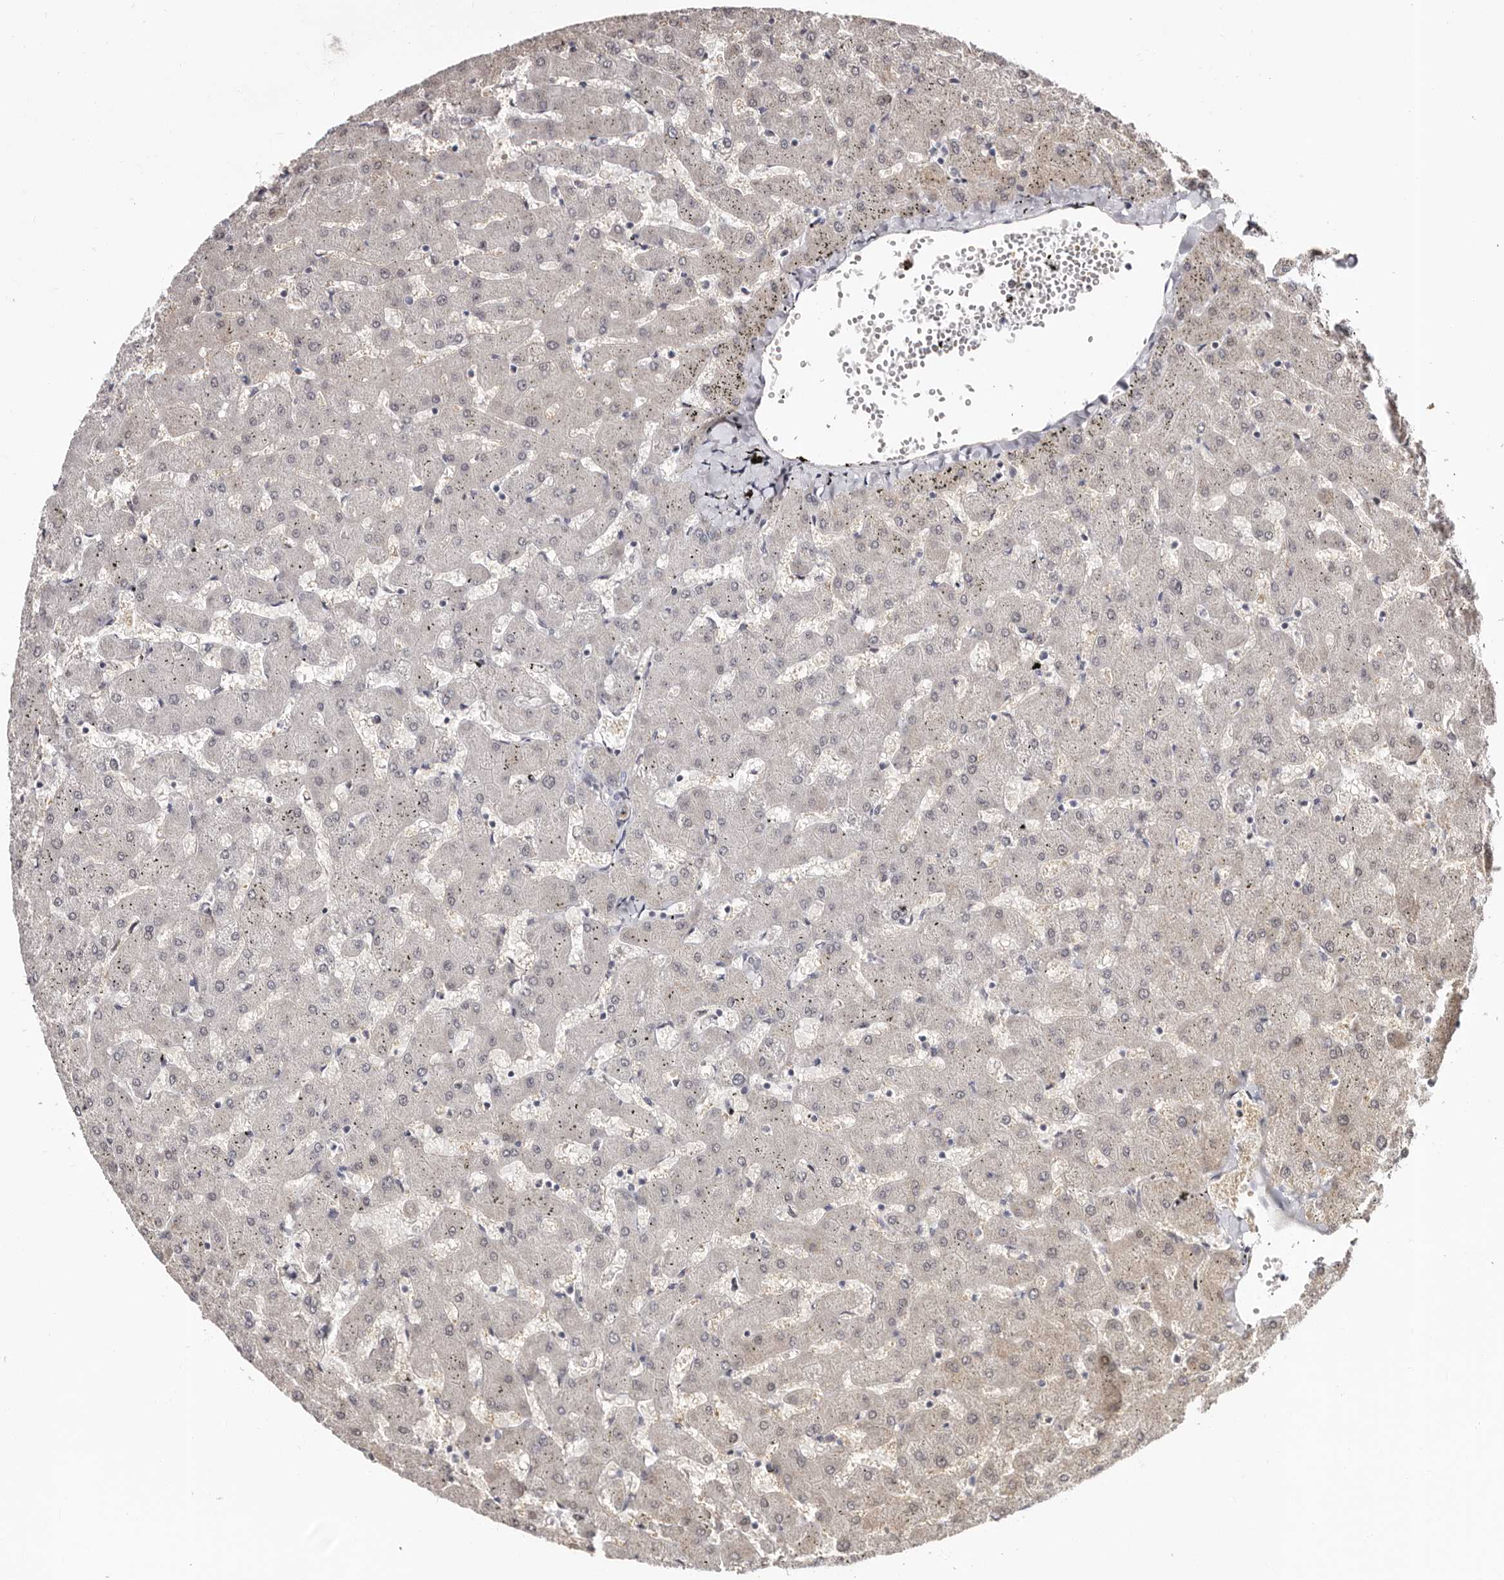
{"staining": {"intensity": "weak", "quantity": "25%-75%", "location": "cytoplasmic/membranous"}, "tissue": "liver", "cell_type": "Cholangiocytes", "image_type": "normal", "snomed": [{"axis": "morphology", "description": "Normal tissue, NOS"}, {"axis": "topography", "description": "Liver"}], "caption": "Brown immunohistochemical staining in normal liver reveals weak cytoplasmic/membranous staining in approximately 25%-75% of cholangiocytes. The protein is stained brown, and the nuclei are stained in blue (DAB (3,3'-diaminobenzidine) IHC with brightfield microscopy, high magnification).", "gene": "PHF20L1", "patient": {"sex": "female", "age": 63}}